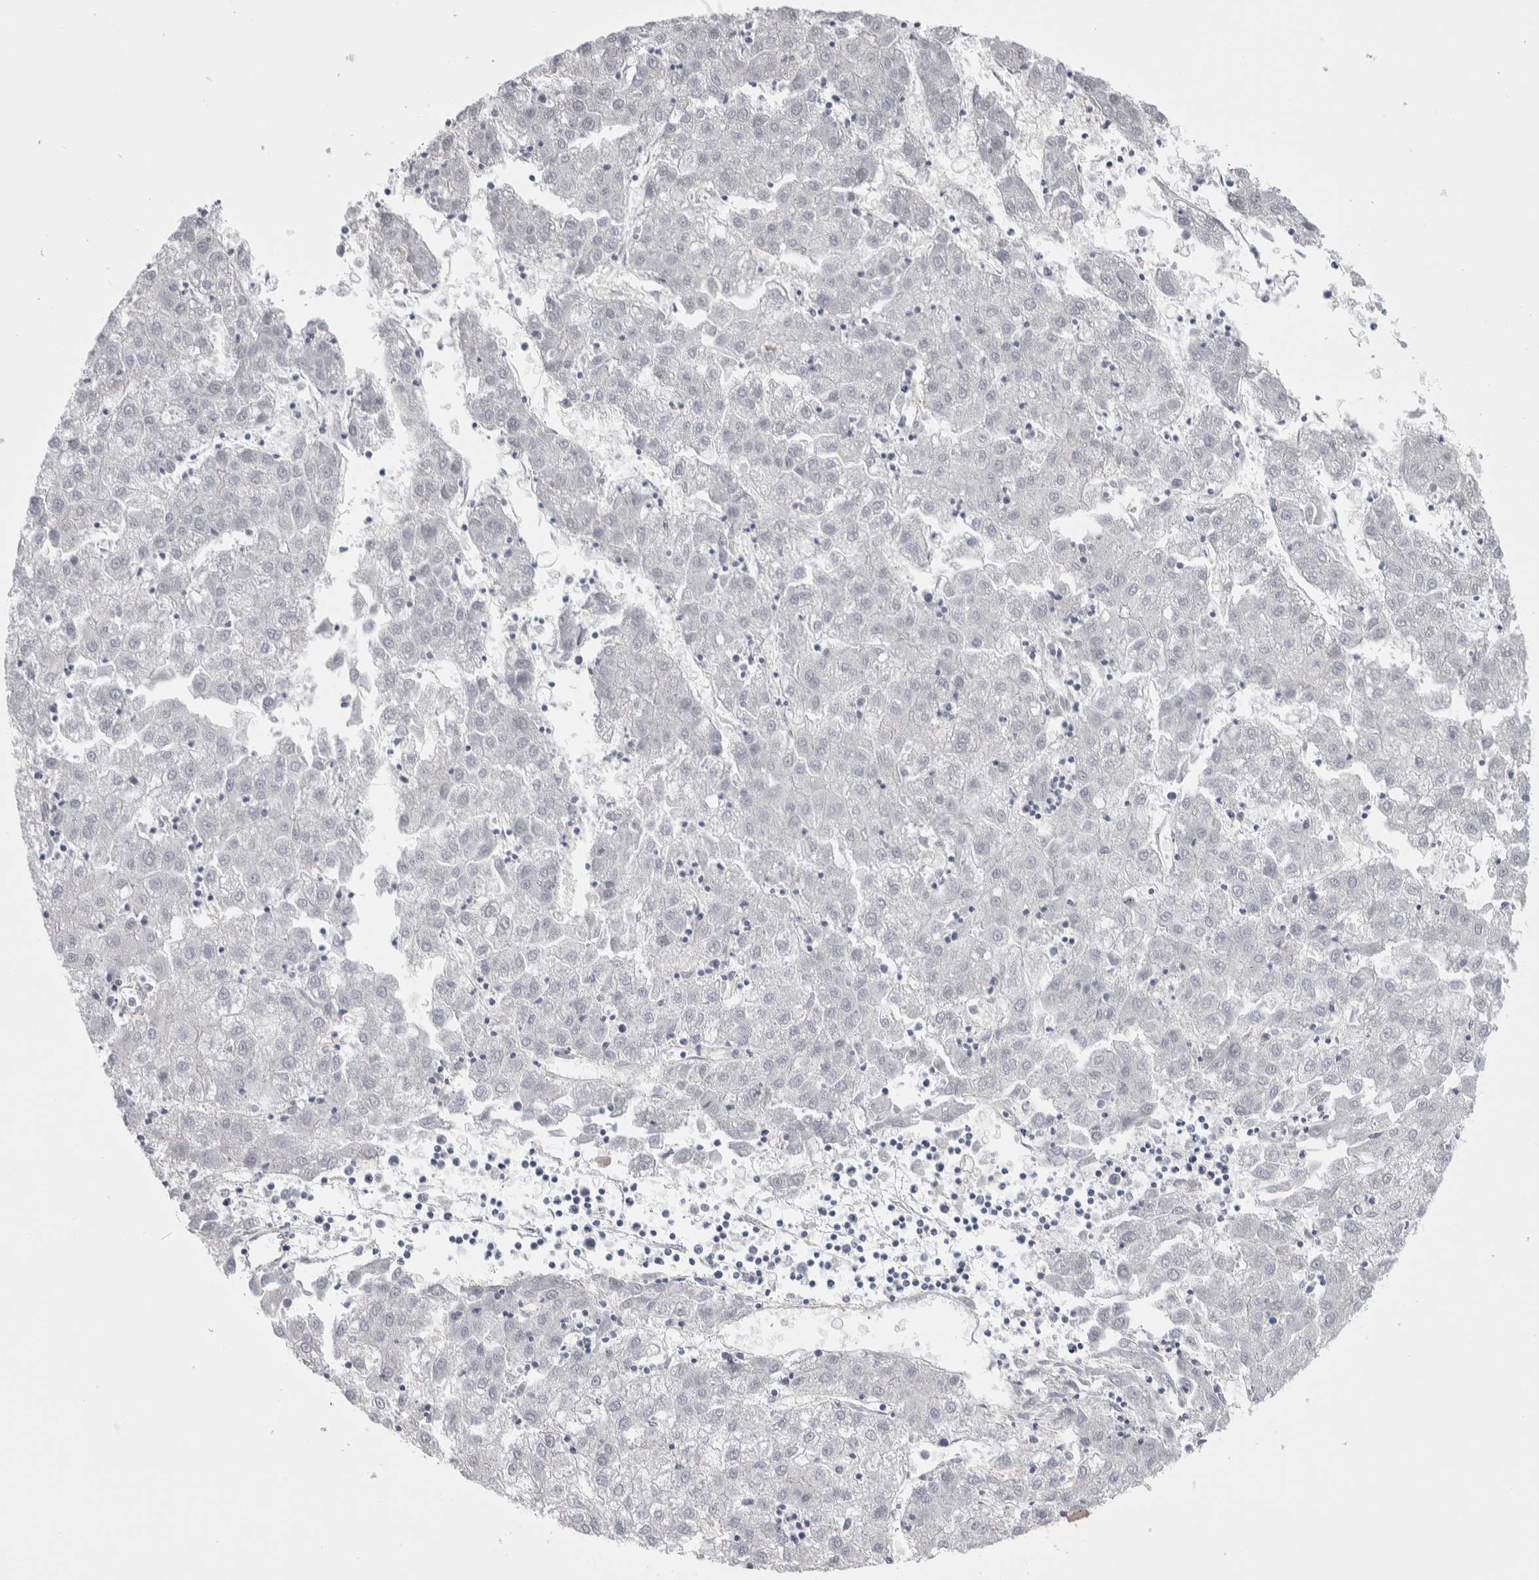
{"staining": {"intensity": "negative", "quantity": "none", "location": "none"}, "tissue": "liver cancer", "cell_type": "Tumor cells", "image_type": "cancer", "snomed": [{"axis": "morphology", "description": "Carcinoma, Hepatocellular, NOS"}, {"axis": "topography", "description": "Liver"}], "caption": "High power microscopy photomicrograph of an IHC histopathology image of hepatocellular carcinoma (liver), revealing no significant expression in tumor cells.", "gene": "ZBTB49", "patient": {"sex": "male", "age": 72}}